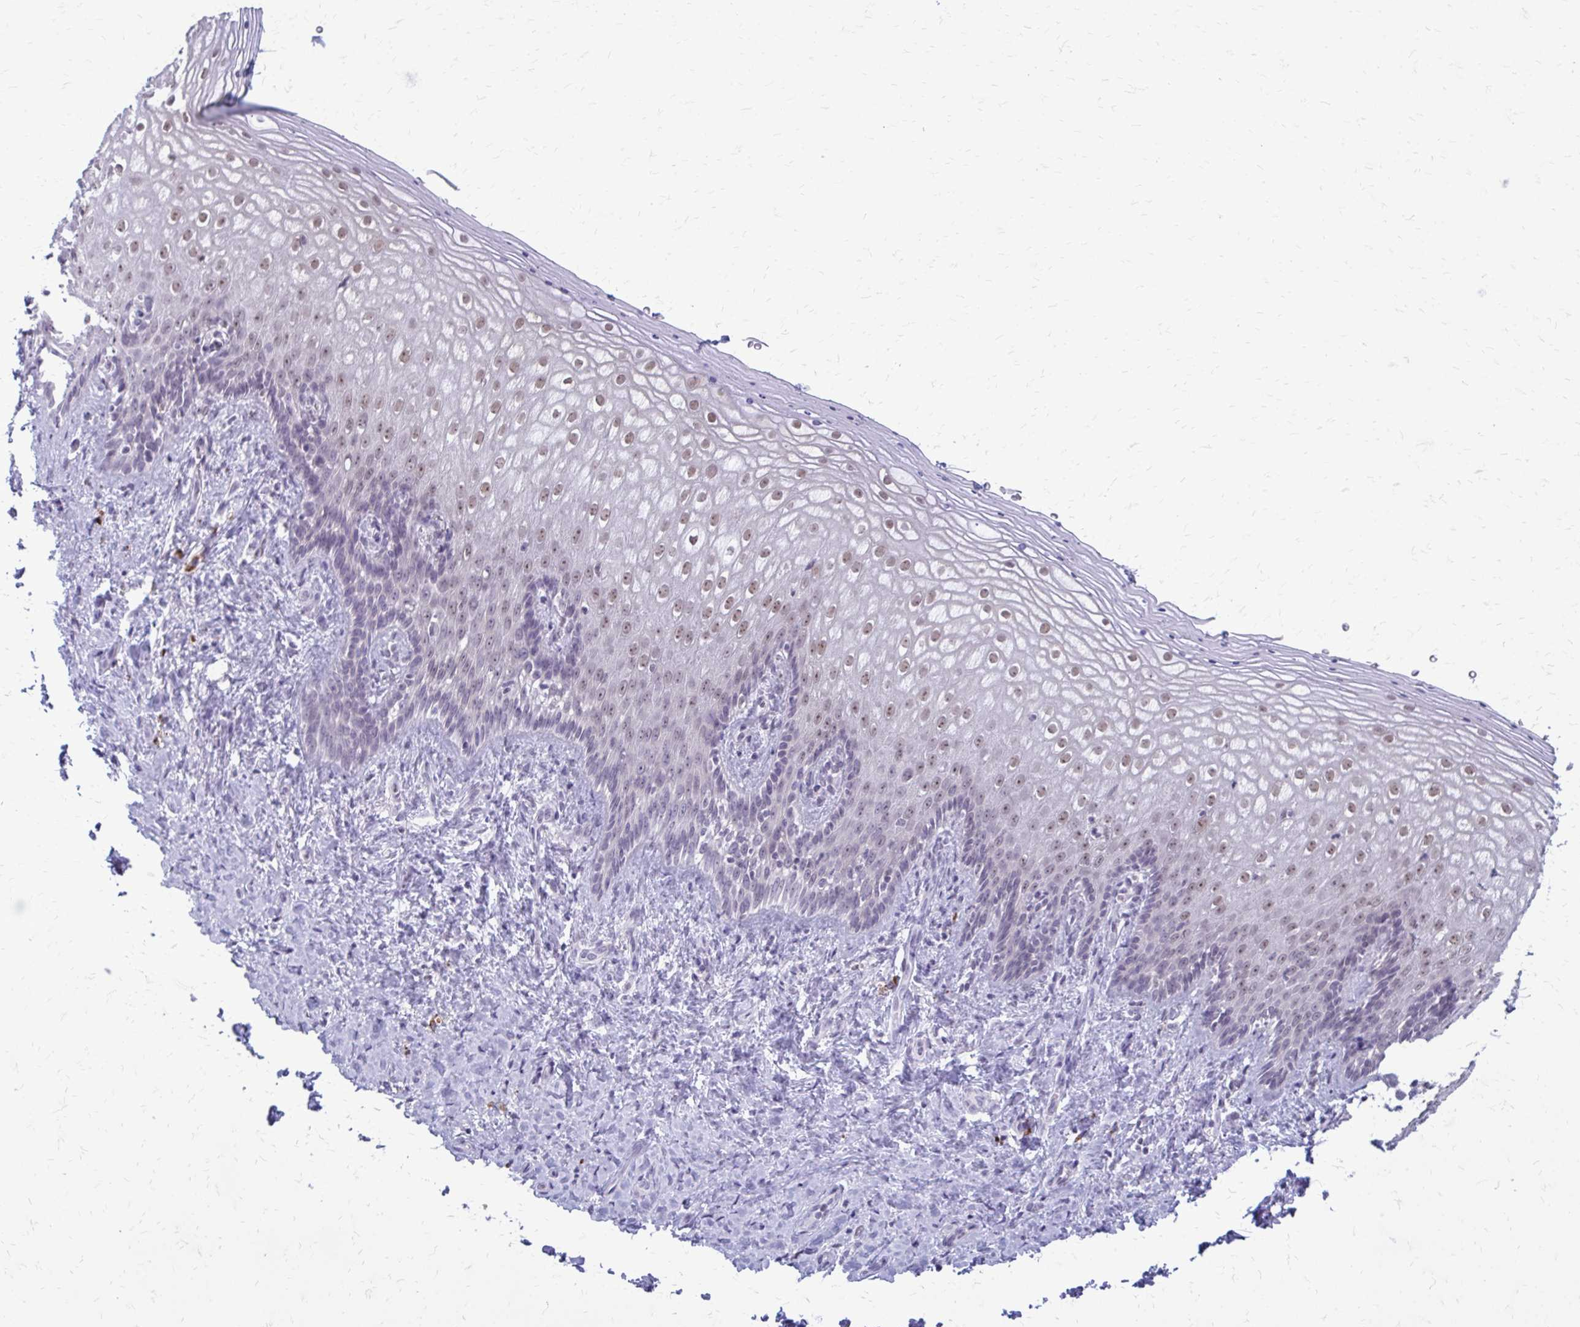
{"staining": {"intensity": "weak", "quantity": "25%-75%", "location": "nuclear"}, "tissue": "vagina", "cell_type": "Squamous epithelial cells", "image_type": "normal", "snomed": [{"axis": "morphology", "description": "Normal tissue, NOS"}, {"axis": "topography", "description": "Vagina"}], "caption": "DAB (3,3'-diaminobenzidine) immunohistochemical staining of unremarkable human vagina demonstrates weak nuclear protein staining in about 25%-75% of squamous epithelial cells.", "gene": "PROSER1", "patient": {"sex": "female", "age": 42}}